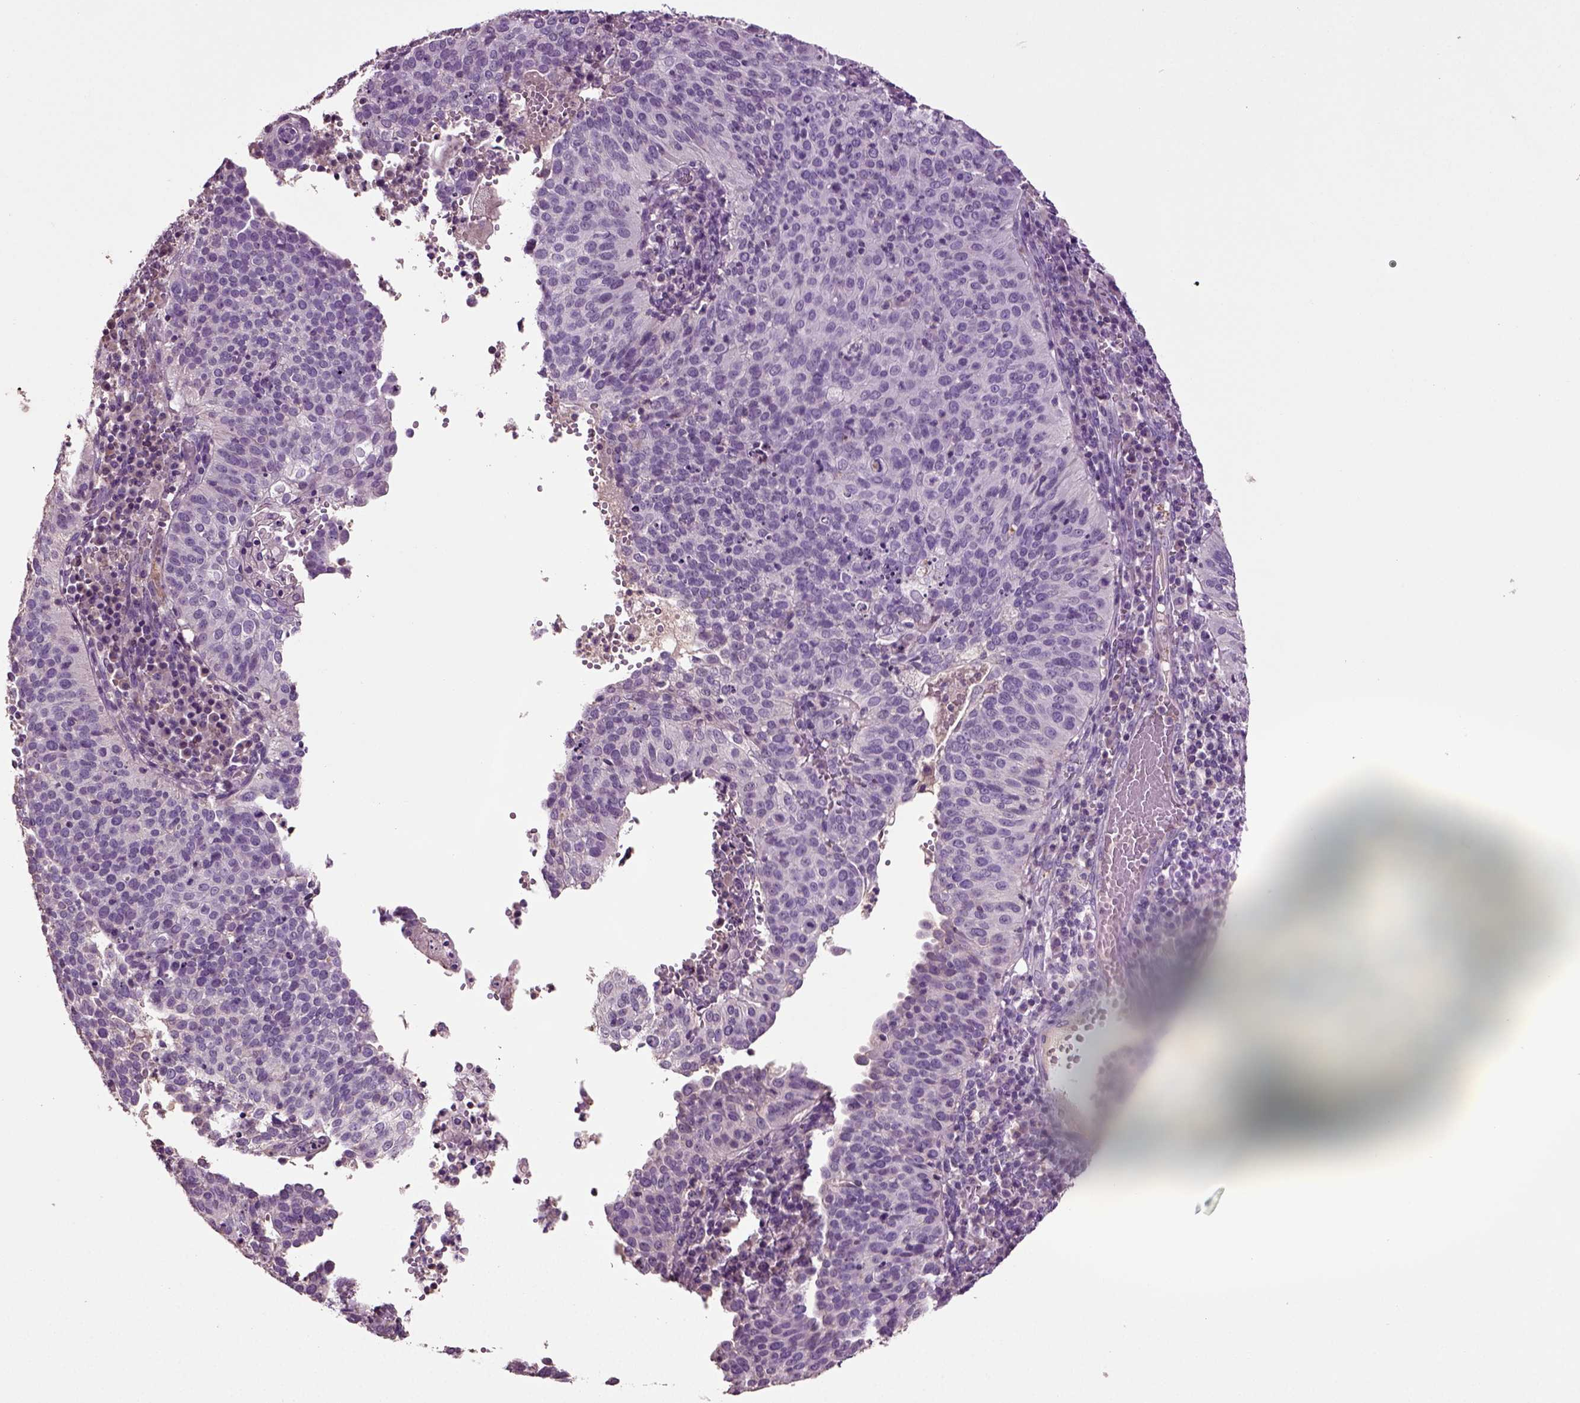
{"staining": {"intensity": "negative", "quantity": "none", "location": "none"}, "tissue": "cervical cancer", "cell_type": "Tumor cells", "image_type": "cancer", "snomed": [{"axis": "morphology", "description": "Squamous cell carcinoma, NOS"}, {"axis": "topography", "description": "Cervix"}], "caption": "Protein analysis of cervical cancer exhibits no significant staining in tumor cells.", "gene": "DEFB118", "patient": {"sex": "female", "age": 39}}